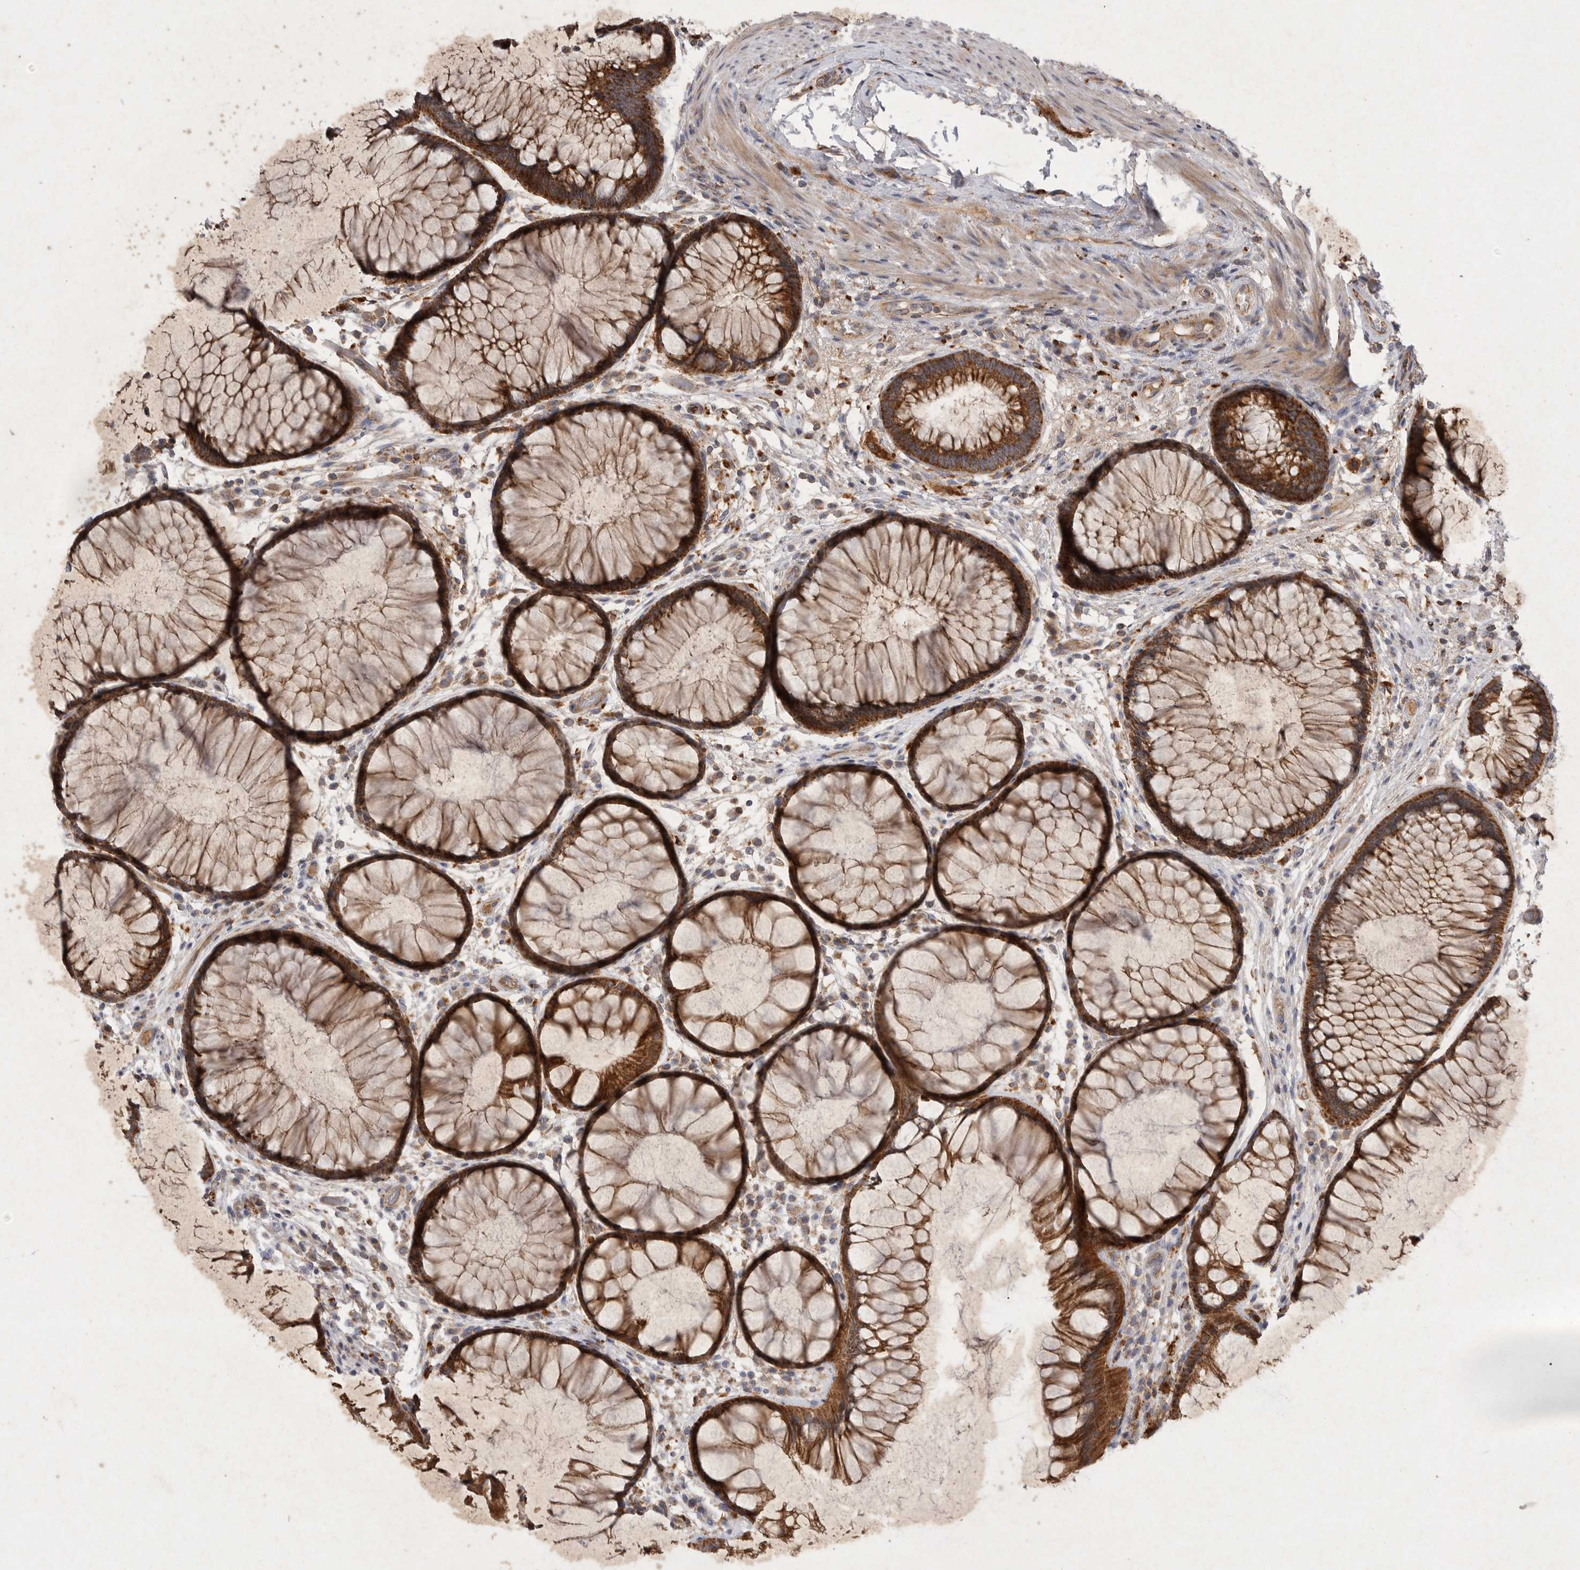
{"staining": {"intensity": "strong", "quantity": ">75%", "location": "cytoplasmic/membranous"}, "tissue": "rectum", "cell_type": "Glandular cells", "image_type": "normal", "snomed": [{"axis": "morphology", "description": "Normal tissue, NOS"}, {"axis": "topography", "description": "Rectum"}], "caption": "A brown stain highlights strong cytoplasmic/membranous staining of a protein in glandular cells of benign rectum.", "gene": "MRPL41", "patient": {"sex": "male", "age": 51}}